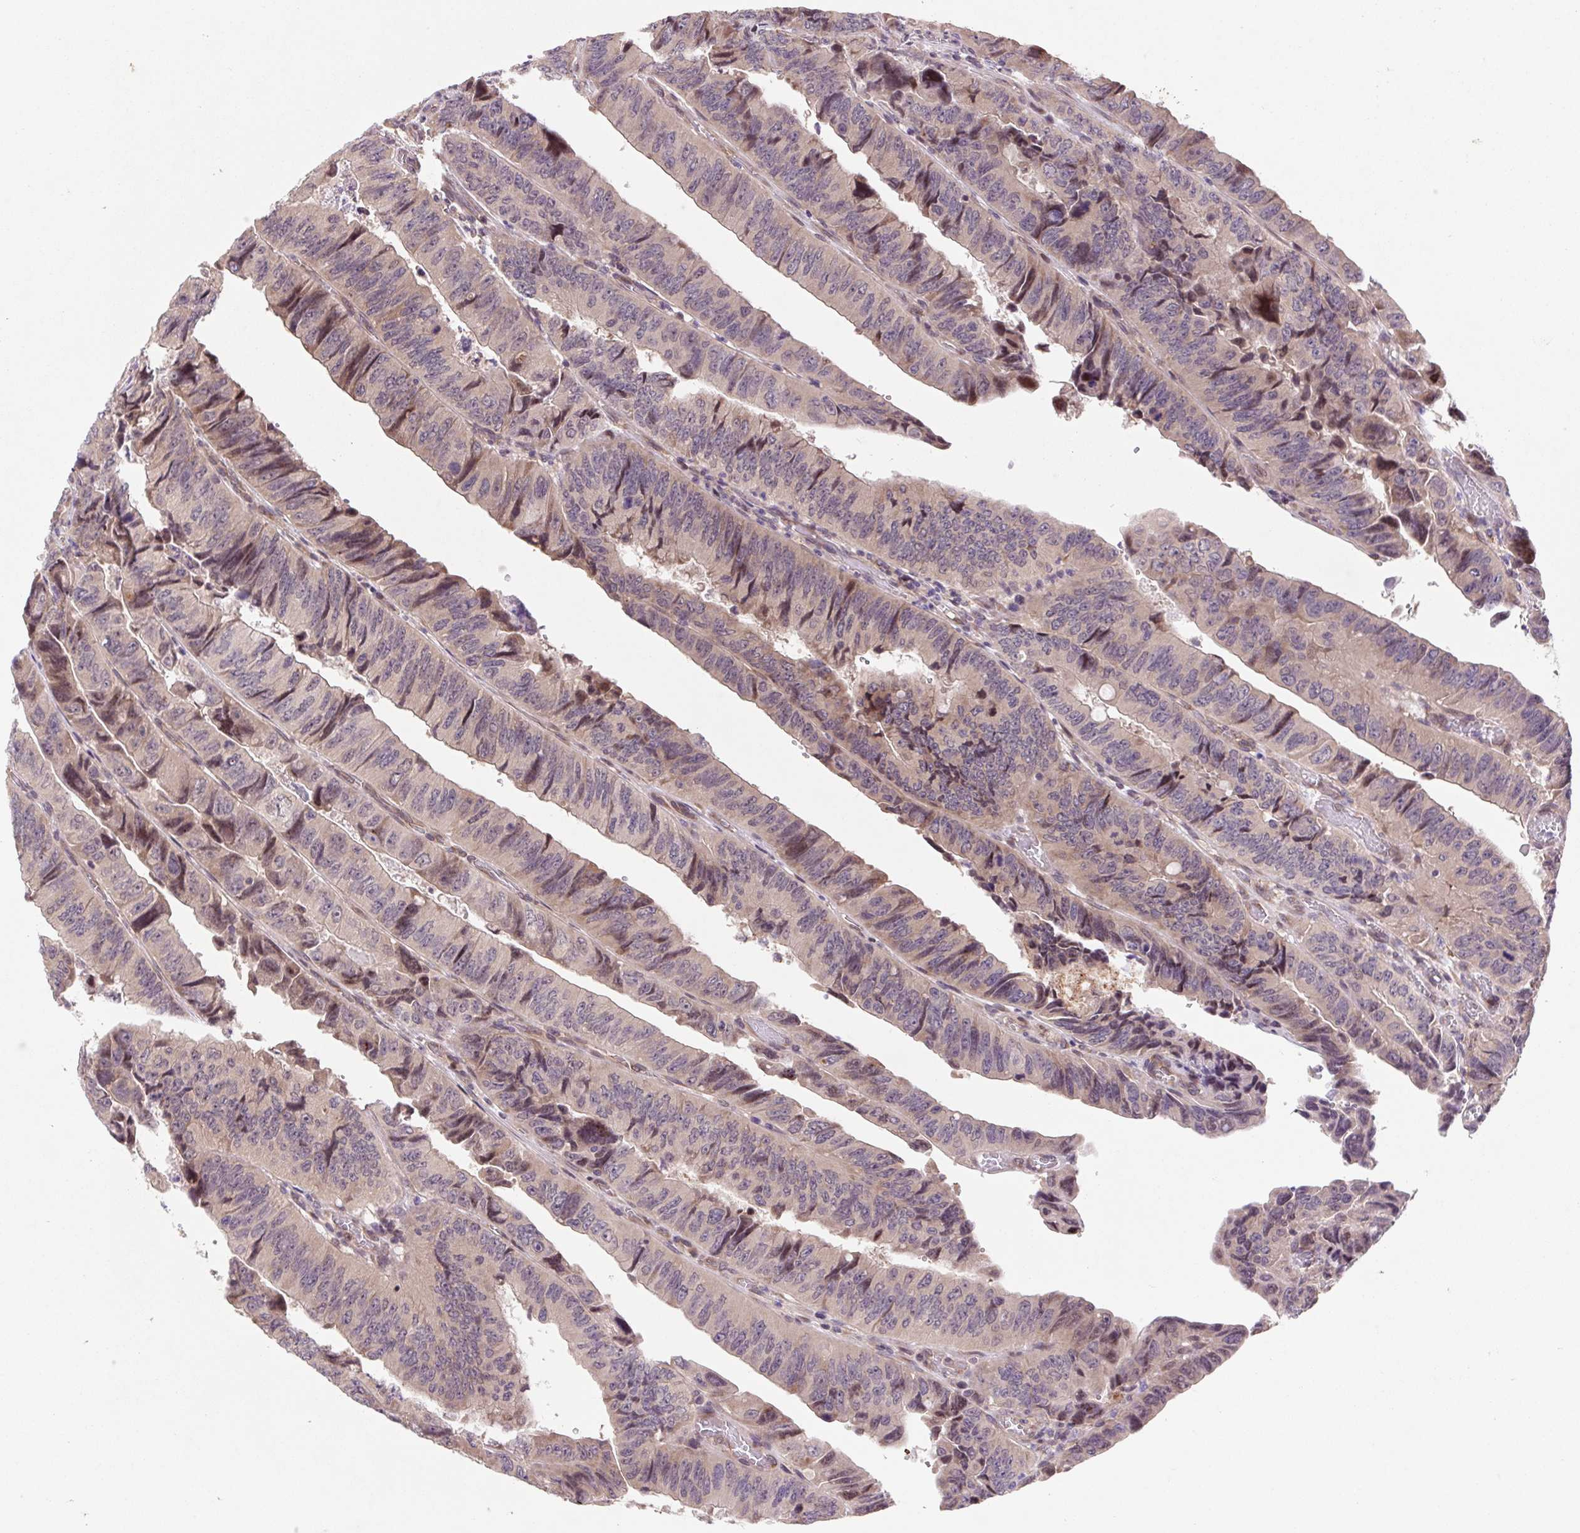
{"staining": {"intensity": "weak", "quantity": "25%-75%", "location": "cytoplasmic/membranous,nuclear"}, "tissue": "colorectal cancer", "cell_type": "Tumor cells", "image_type": "cancer", "snomed": [{"axis": "morphology", "description": "Adenocarcinoma, NOS"}, {"axis": "topography", "description": "Colon"}], "caption": "Adenocarcinoma (colorectal) stained for a protein (brown) reveals weak cytoplasmic/membranous and nuclear positive staining in about 25%-75% of tumor cells.", "gene": "HFE", "patient": {"sex": "female", "age": 84}}